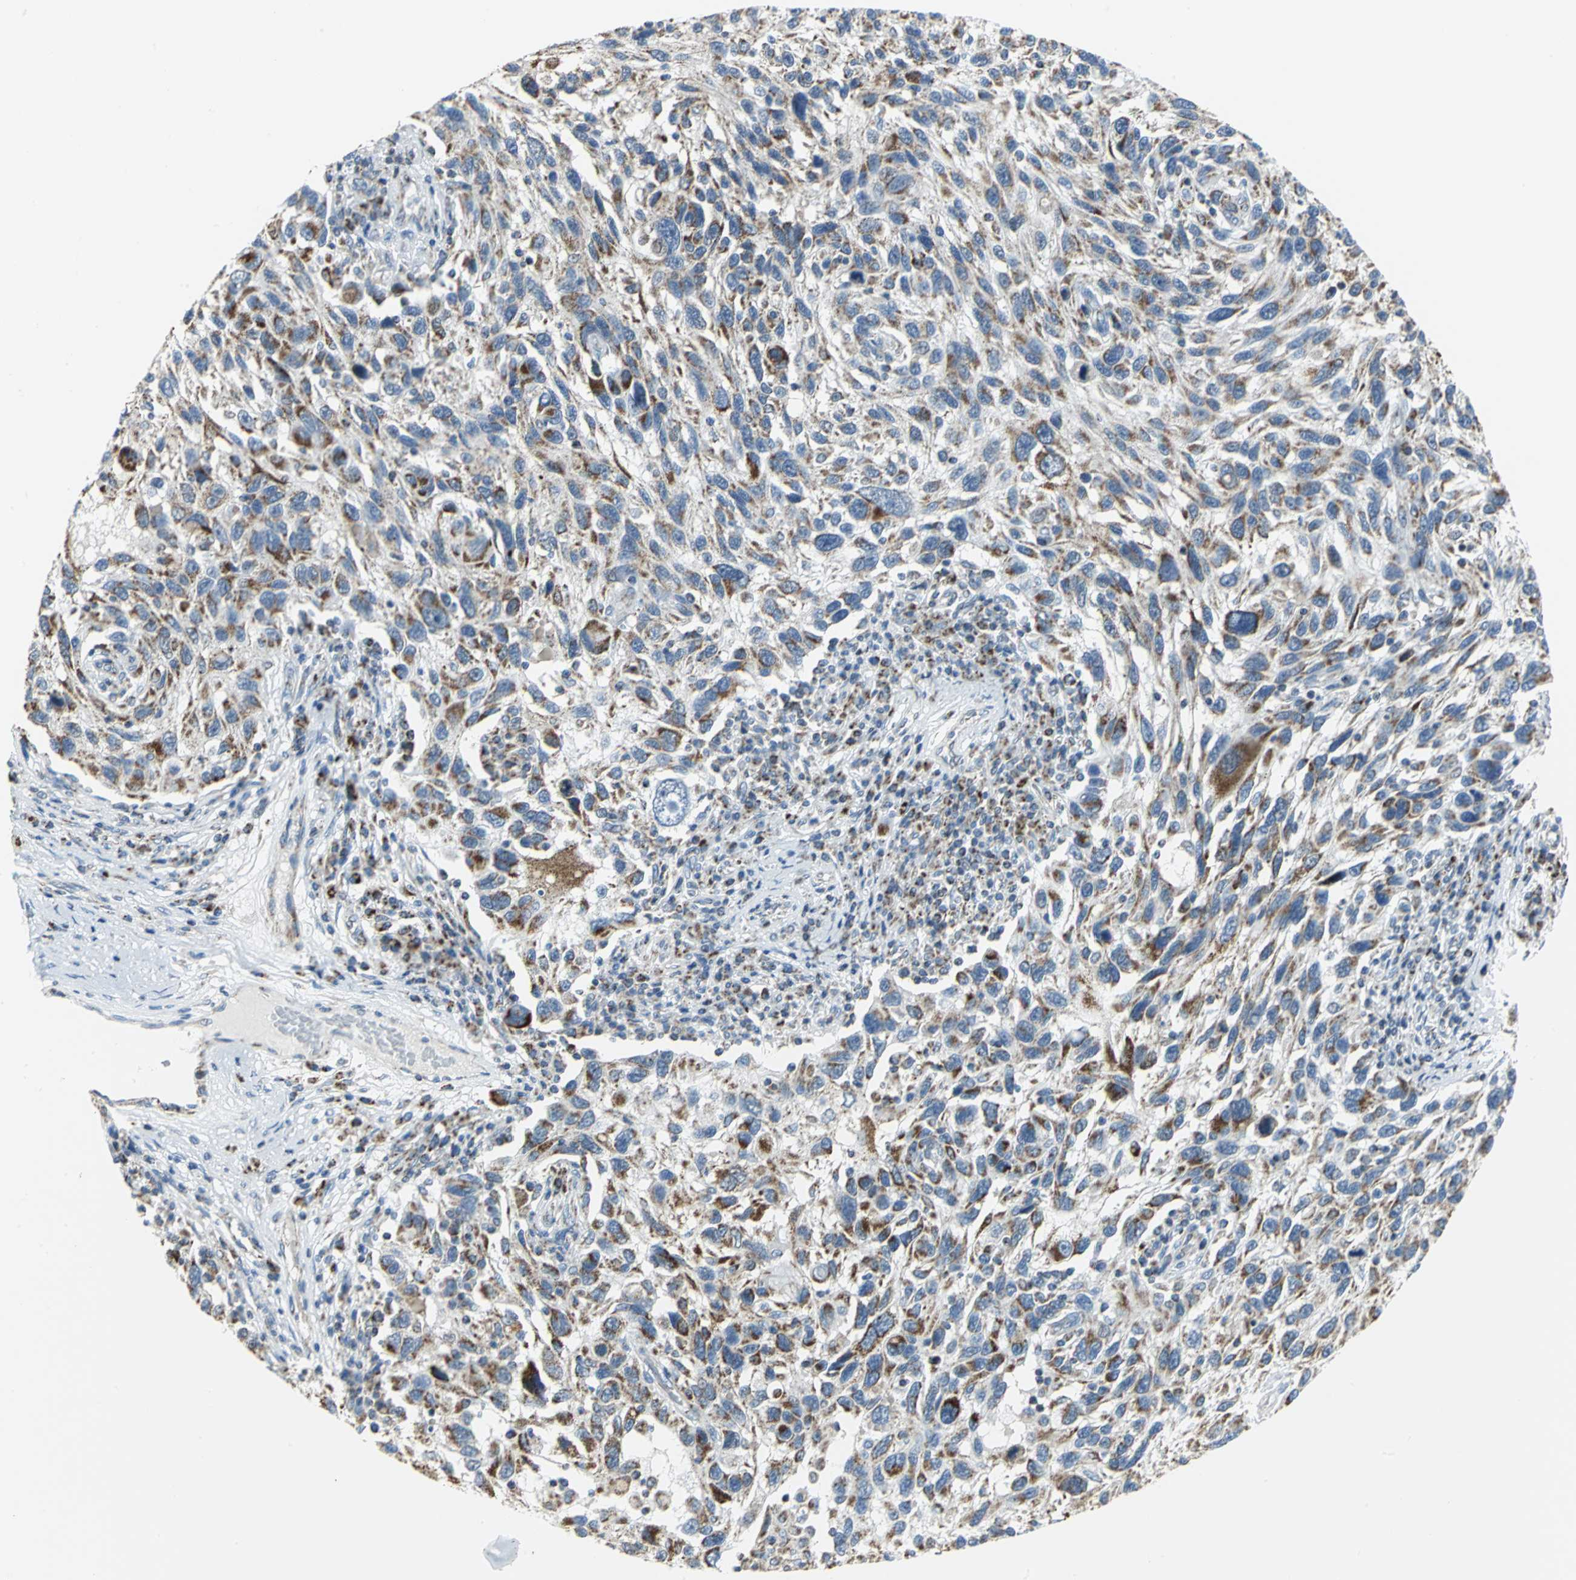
{"staining": {"intensity": "moderate", "quantity": "25%-75%", "location": "cytoplasmic/membranous"}, "tissue": "melanoma", "cell_type": "Tumor cells", "image_type": "cancer", "snomed": [{"axis": "morphology", "description": "Malignant melanoma, NOS"}, {"axis": "topography", "description": "Skin"}], "caption": "Brown immunohistochemical staining in melanoma shows moderate cytoplasmic/membranous expression in approximately 25%-75% of tumor cells. The staining was performed using DAB to visualize the protein expression in brown, while the nuclei were stained in blue with hematoxylin (Magnification: 20x).", "gene": "NTRK1", "patient": {"sex": "male", "age": 53}}